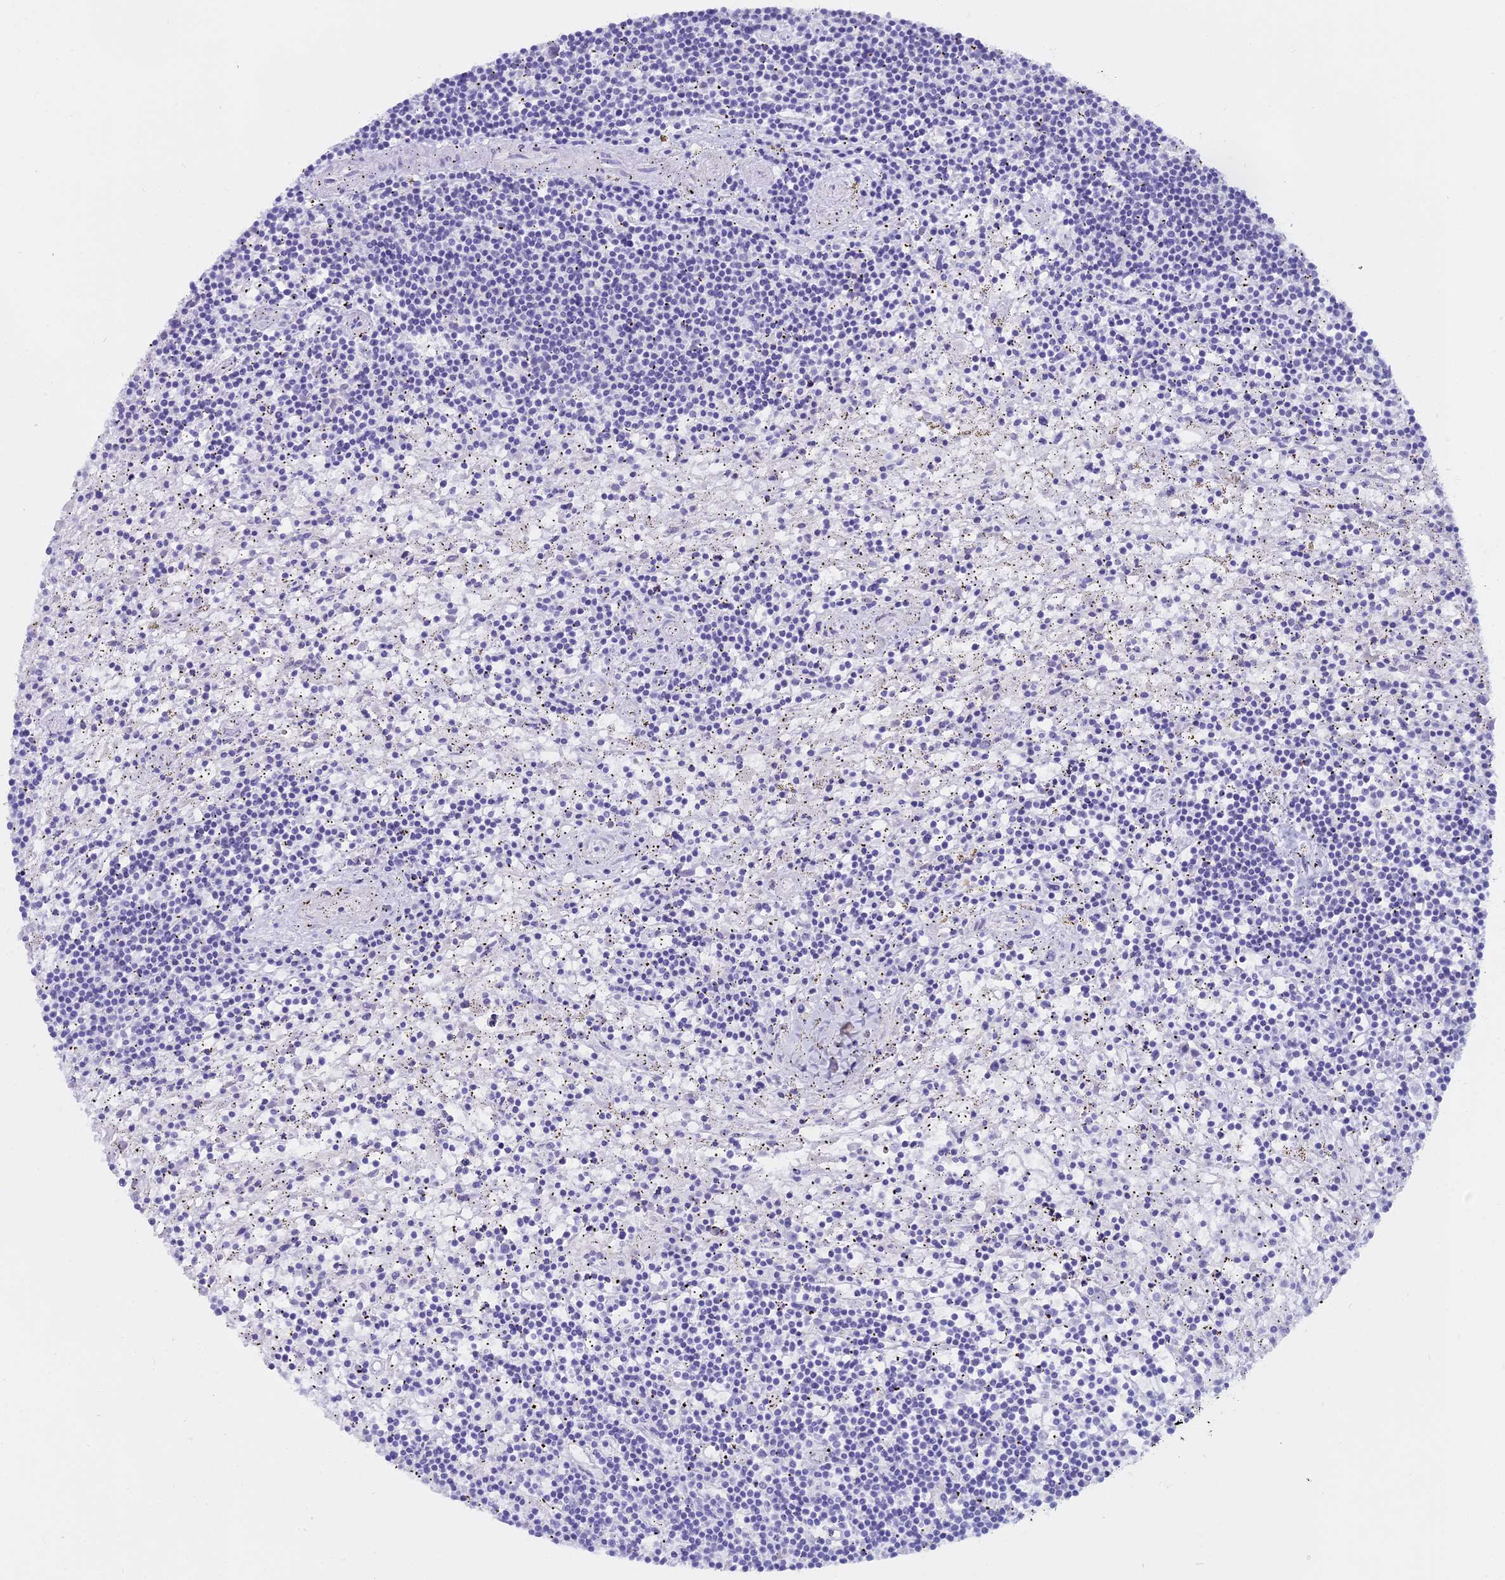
{"staining": {"intensity": "negative", "quantity": "none", "location": "none"}, "tissue": "lymphoma", "cell_type": "Tumor cells", "image_type": "cancer", "snomed": [{"axis": "morphology", "description": "Malignant lymphoma, non-Hodgkin's type, Low grade"}, {"axis": "topography", "description": "Spleen"}], "caption": "This is a micrograph of immunohistochemistry staining of lymphoma, which shows no expression in tumor cells.", "gene": "ALPP", "patient": {"sex": "male", "age": 76}}